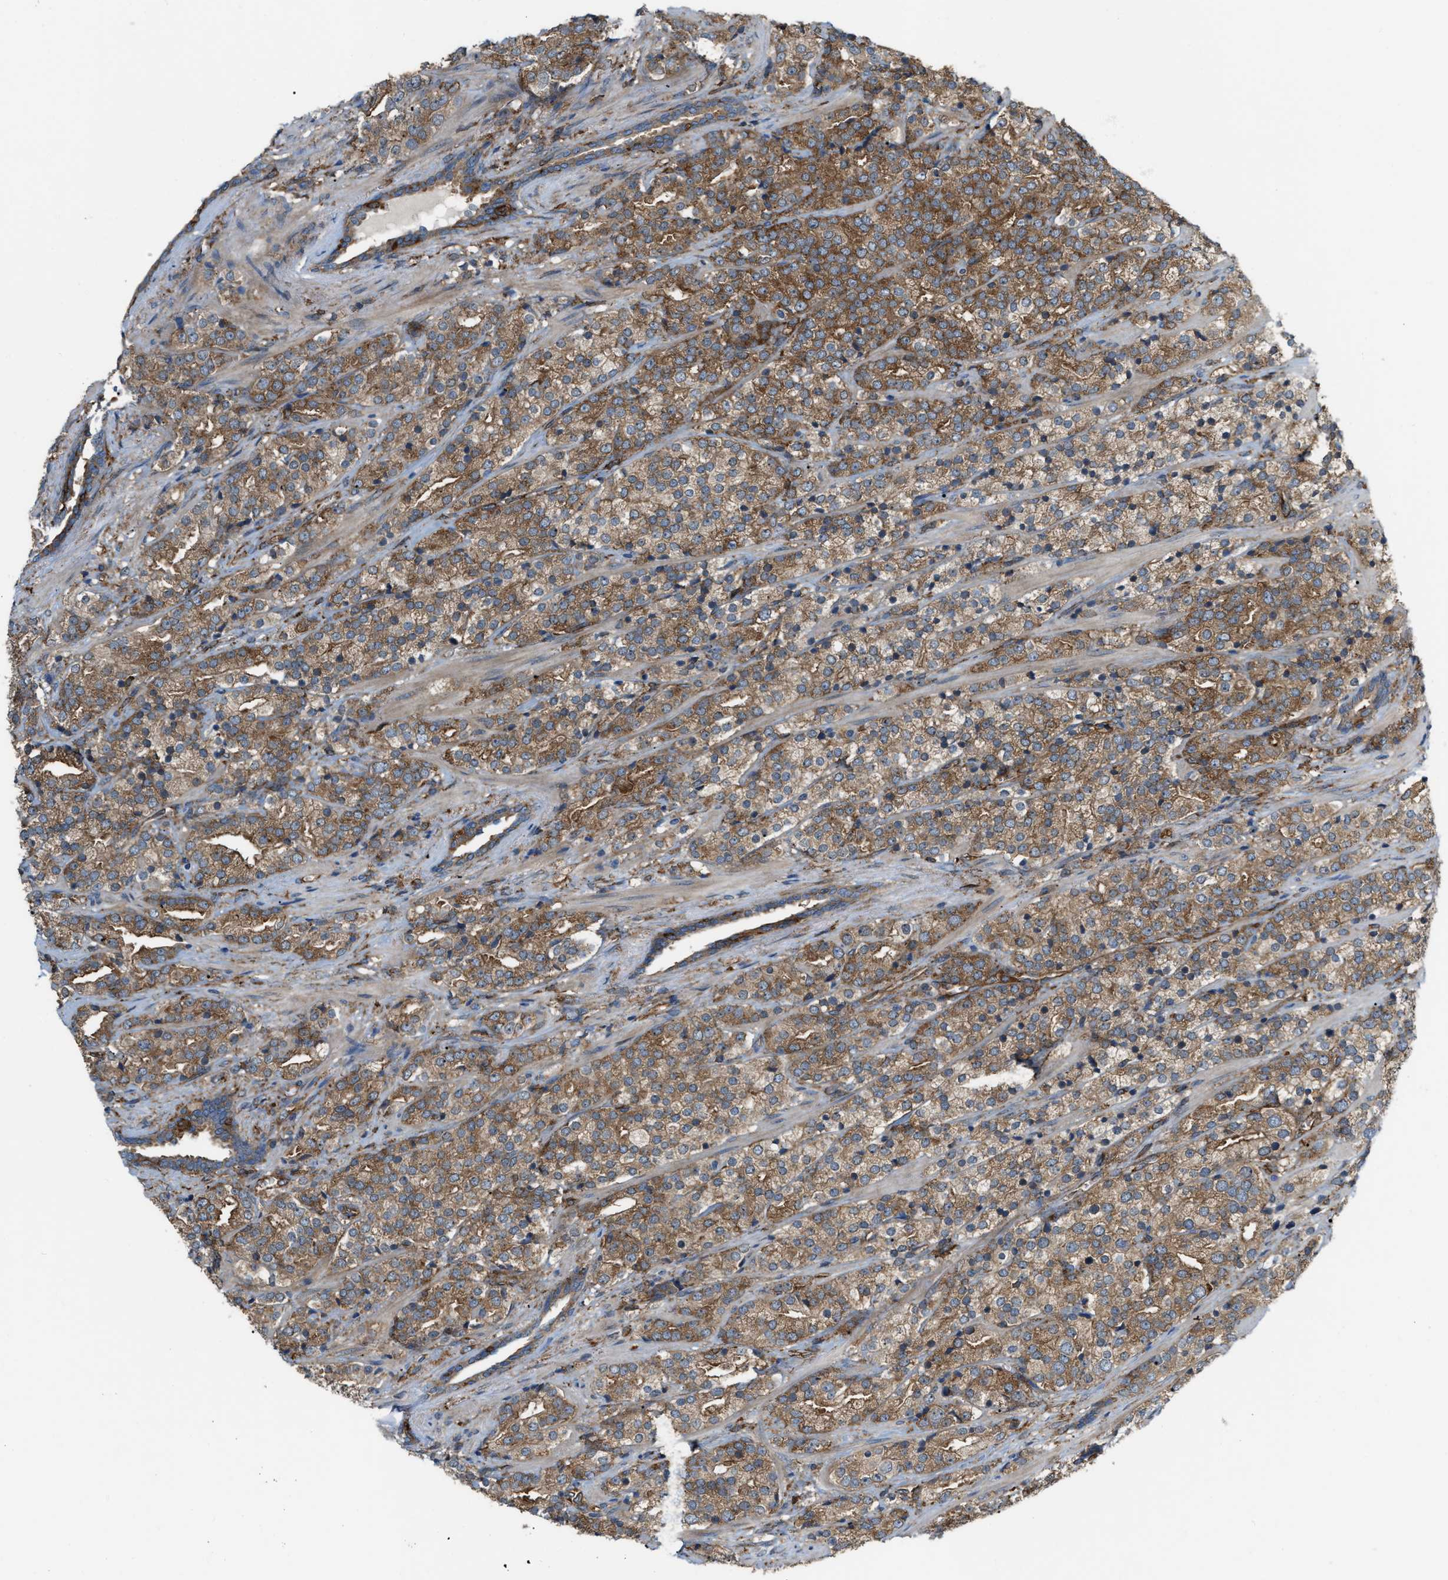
{"staining": {"intensity": "moderate", "quantity": ">75%", "location": "cytoplasmic/membranous"}, "tissue": "prostate cancer", "cell_type": "Tumor cells", "image_type": "cancer", "snomed": [{"axis": "morphology", "description": "Adenocarcinoma, High grade"}, {"axis": "topography", "description": "Prostate"}], "caption": "Prostate adenocarcinoma (high-grade) tissue reveals moderate cytoplasmic/membranous positivity in about >75% of tumor cells", "gene": "PICALM", "patient": {"sex": "male", "age": 71}}